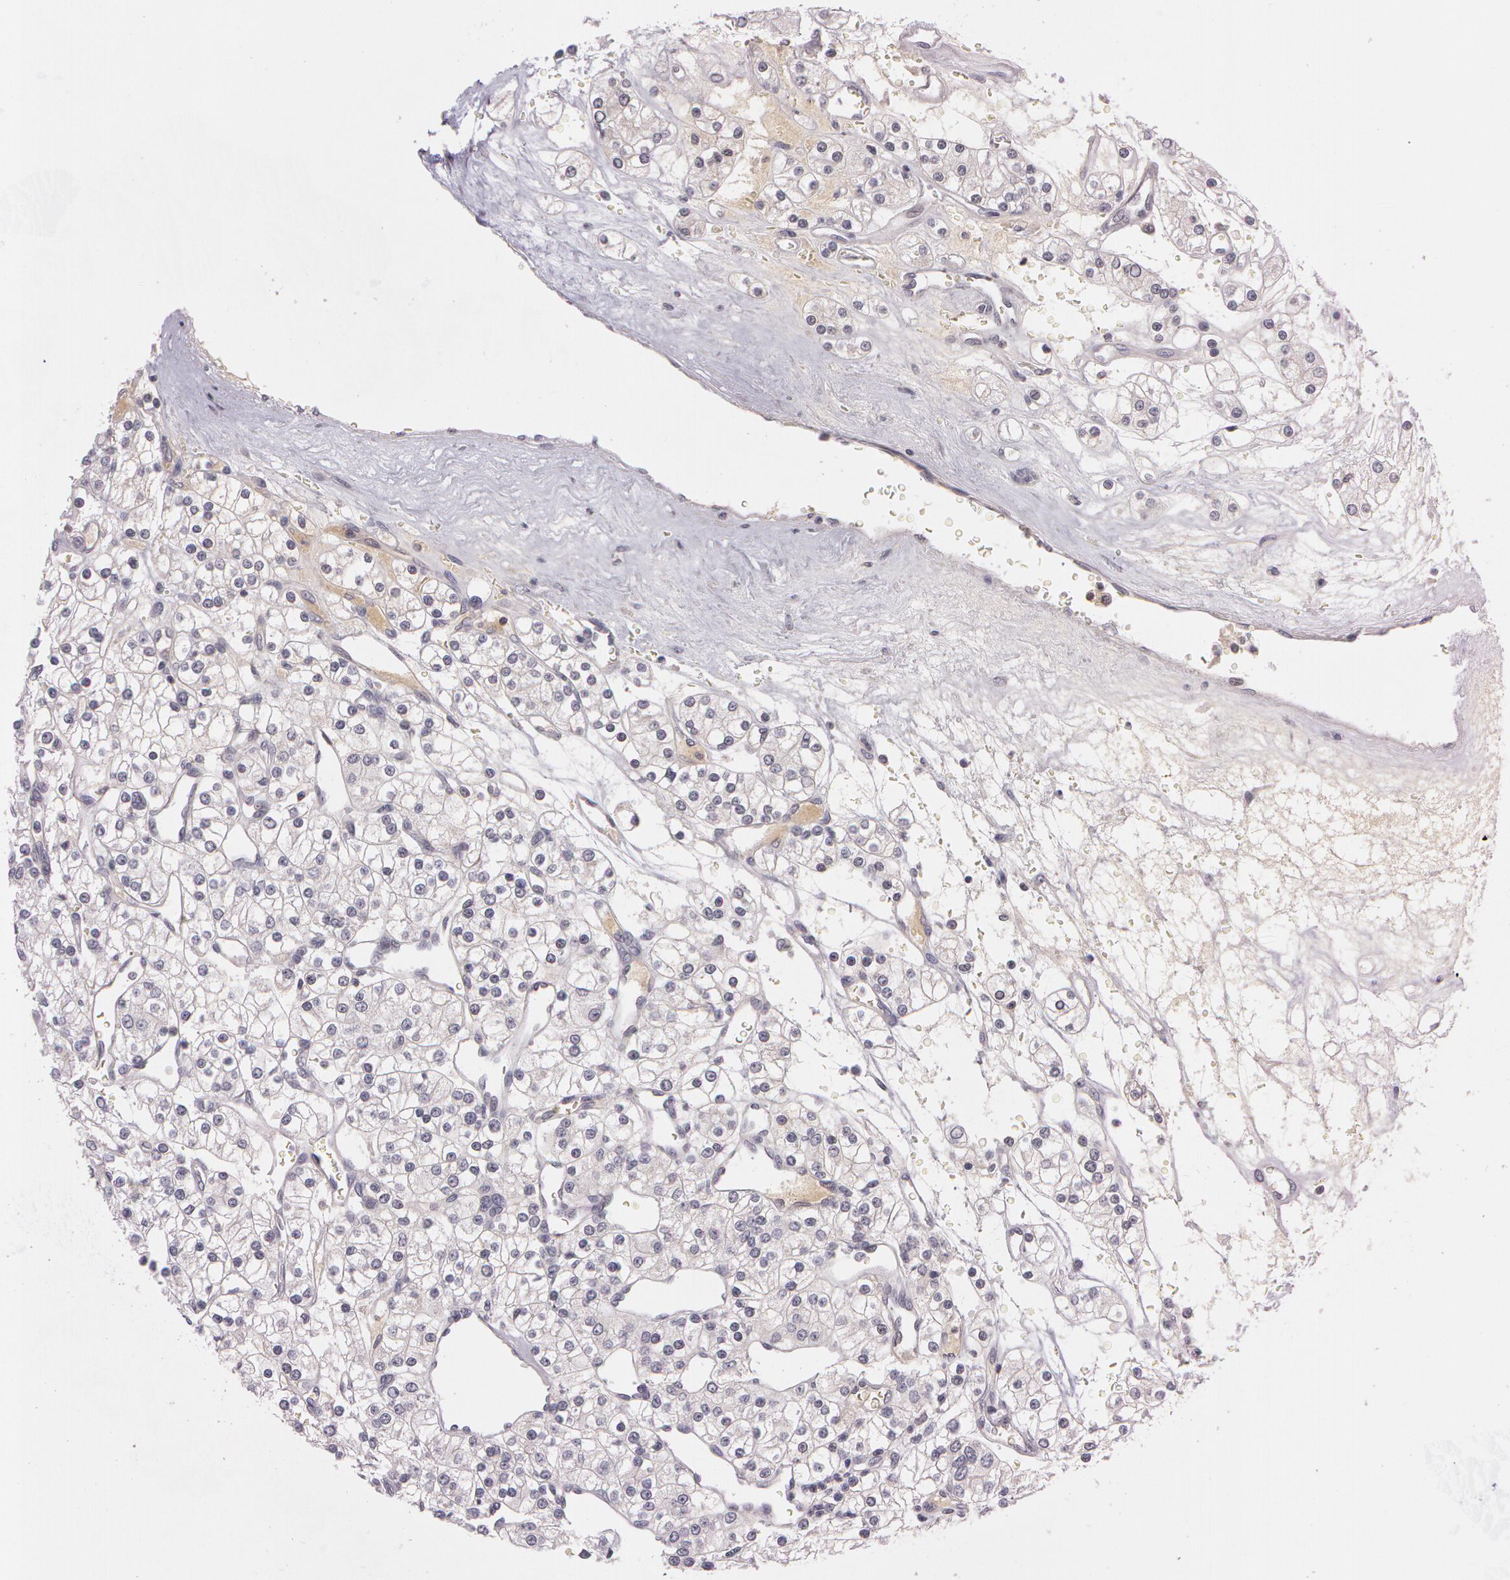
{"staining": {"intensity": "negative", "quantity": "none", "location": "none"}, "tissue": "renal cancer", "cell_type": "Tumor cells", "image_type": "cancer", "snomed": [{"axis": "morphology", "description": "Adenocarcinoma, NOS"}, {"axis": "topography", "description": "Kidney"}], "caption": "A micrograph of human renal cancer (adenocarcinoma) is negative for staining in tumor cells. The staining is performed using DAB brown chromogen with nuclei counter-stained in using hematoxylin.", "gene": "MXRA5", "patient": {"sex": "female", "age": 62}}